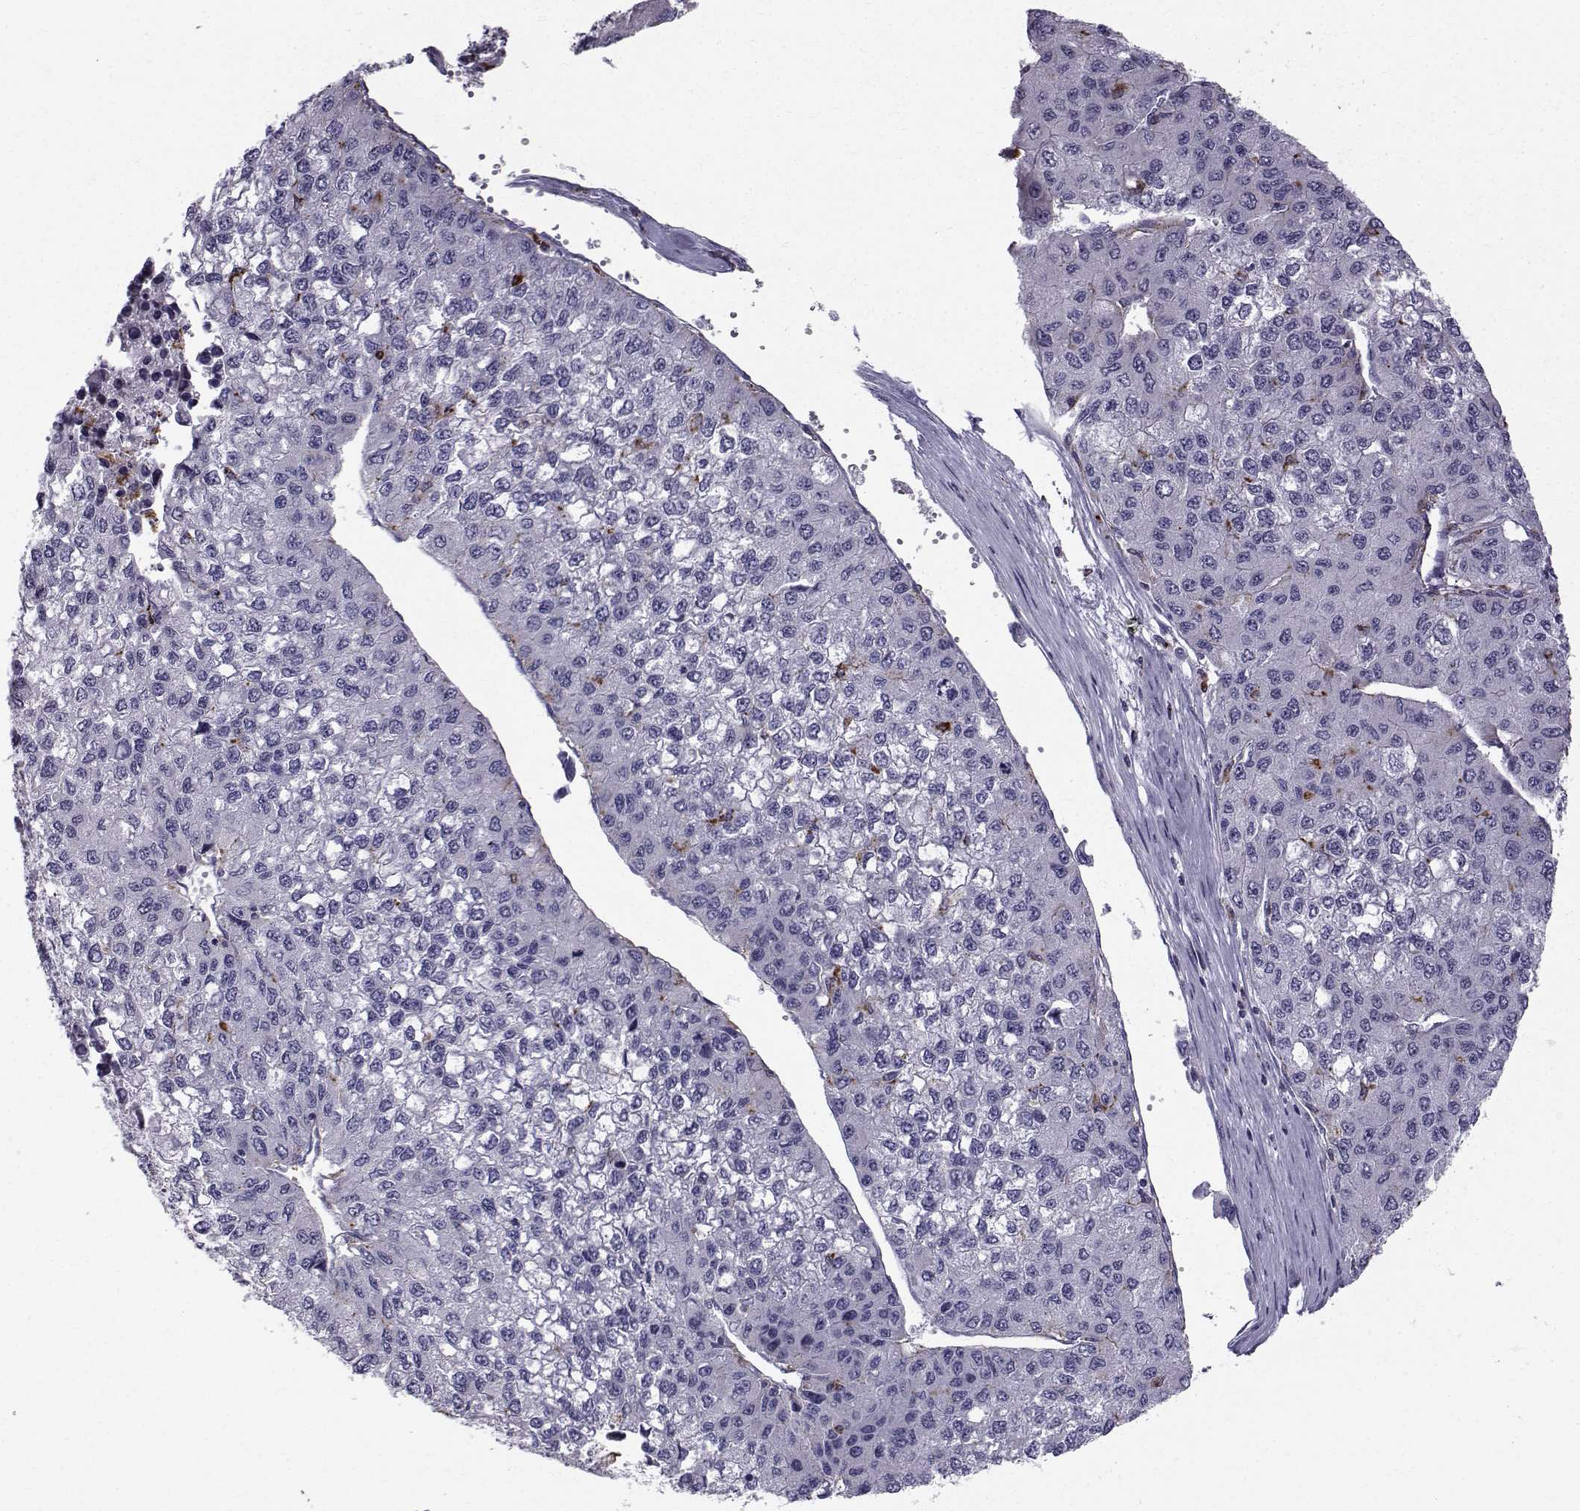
{"staining": {"intensity": "moderate", "quantity": "<25%", "location": "cytoplasmic/membranous"}, "tissue": "liver cancer", "cell_type": "Tumor cells", "image_type": "cancer", "snomed": [{"axis": "morphology", "description": "Carcinoma, Hepatocellular, NOS"}, {"axis": "topography", "description": "Liver"}], "caption": "Immunohistochemistry micrograph of neoplastic tissue: hepatocellular carcinoma (liver) stained using IHC displays low levels of moderate protein expression localized specifically in the cytoplasmic/membranous of tumor cells, appearing as a cytoplasmic/membranous brown color.", "gene": "CALCR", "patient": {"sex": "female", "age": 66}}